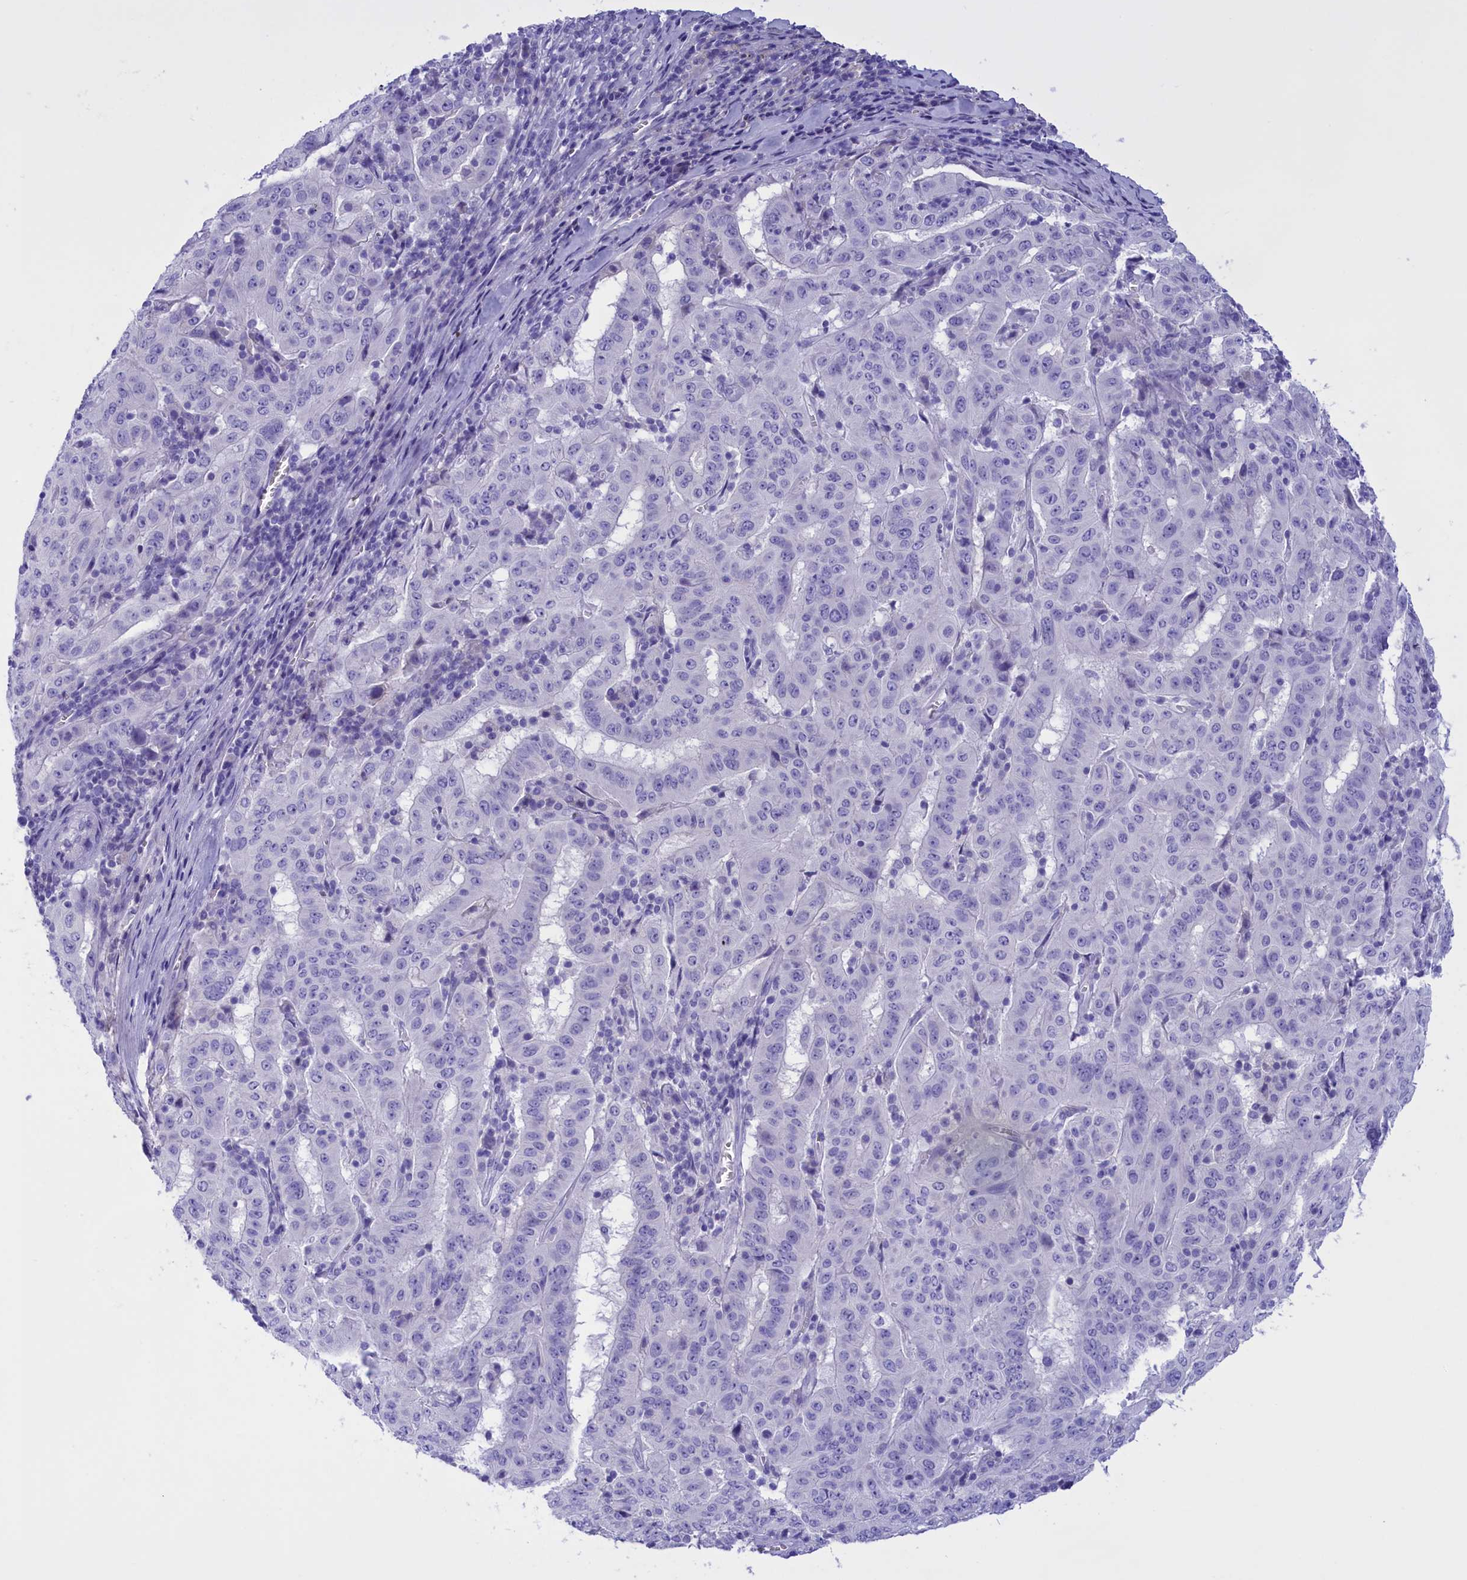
{"staining": {"intensity": "negative", "quantity": "none", "location": "none"}, "tissue": "pancreatic cancer", "cell_type": "Tumor cells", "image_type": "cancer", "snomed": [{"axis": "morphology", "description": "Adenocarcinoma, NOS"}, {"axis": "topography", "description": "Pancreas"}], "caption": "DAB (3,3'-diaminobenzidine) immunohistochemical staining of pancreatic cancer displays no significant positivity in tumor cells. (DAB immunohistochemistry (IHC), high magnification).", "gene": "PROK2", "patient": {"sex": "male", "age": 63}}